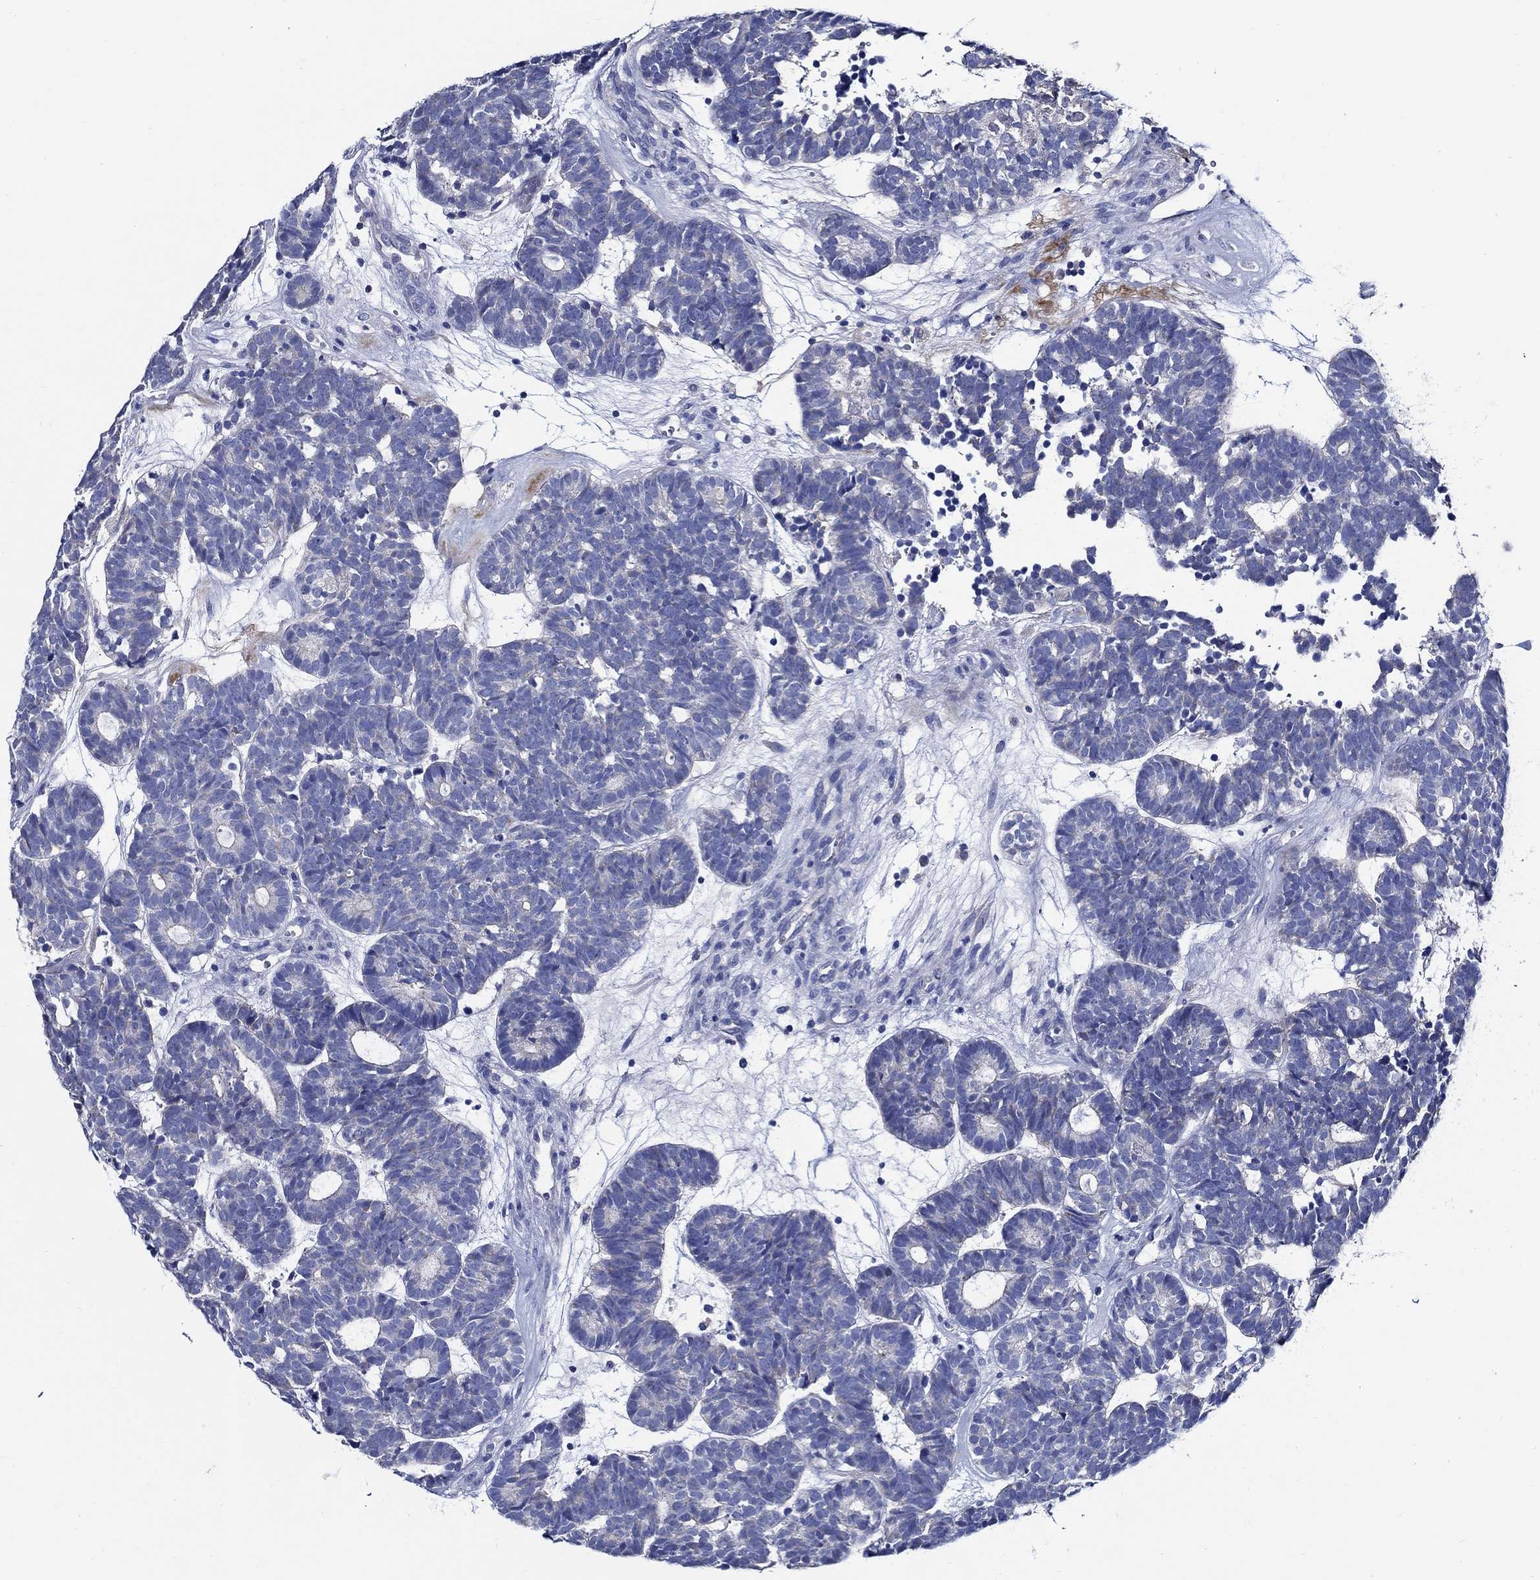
{"staining": {"intensity": "negative", "quantity": "none", "location": "none"}, "tissue": "head and neck cancer", "cell_type": "Tumor cells", "image_type": "cancer", "snomed": [{"axis": "morphology", "description": "Adenocarcinoma, NOS"}, {"axis": "topography", "description": "Head-Neck"}], "caption": "This histopathology image is of head and neck adenocarcinoma stained with immunohistochemistry (IHC) to label a protein in brown with the nuclei are counter-stained blue. There is no positivity in tumor cells.", "gene": "SKOR1", "patient": {"sex": "female", "age": 81}}